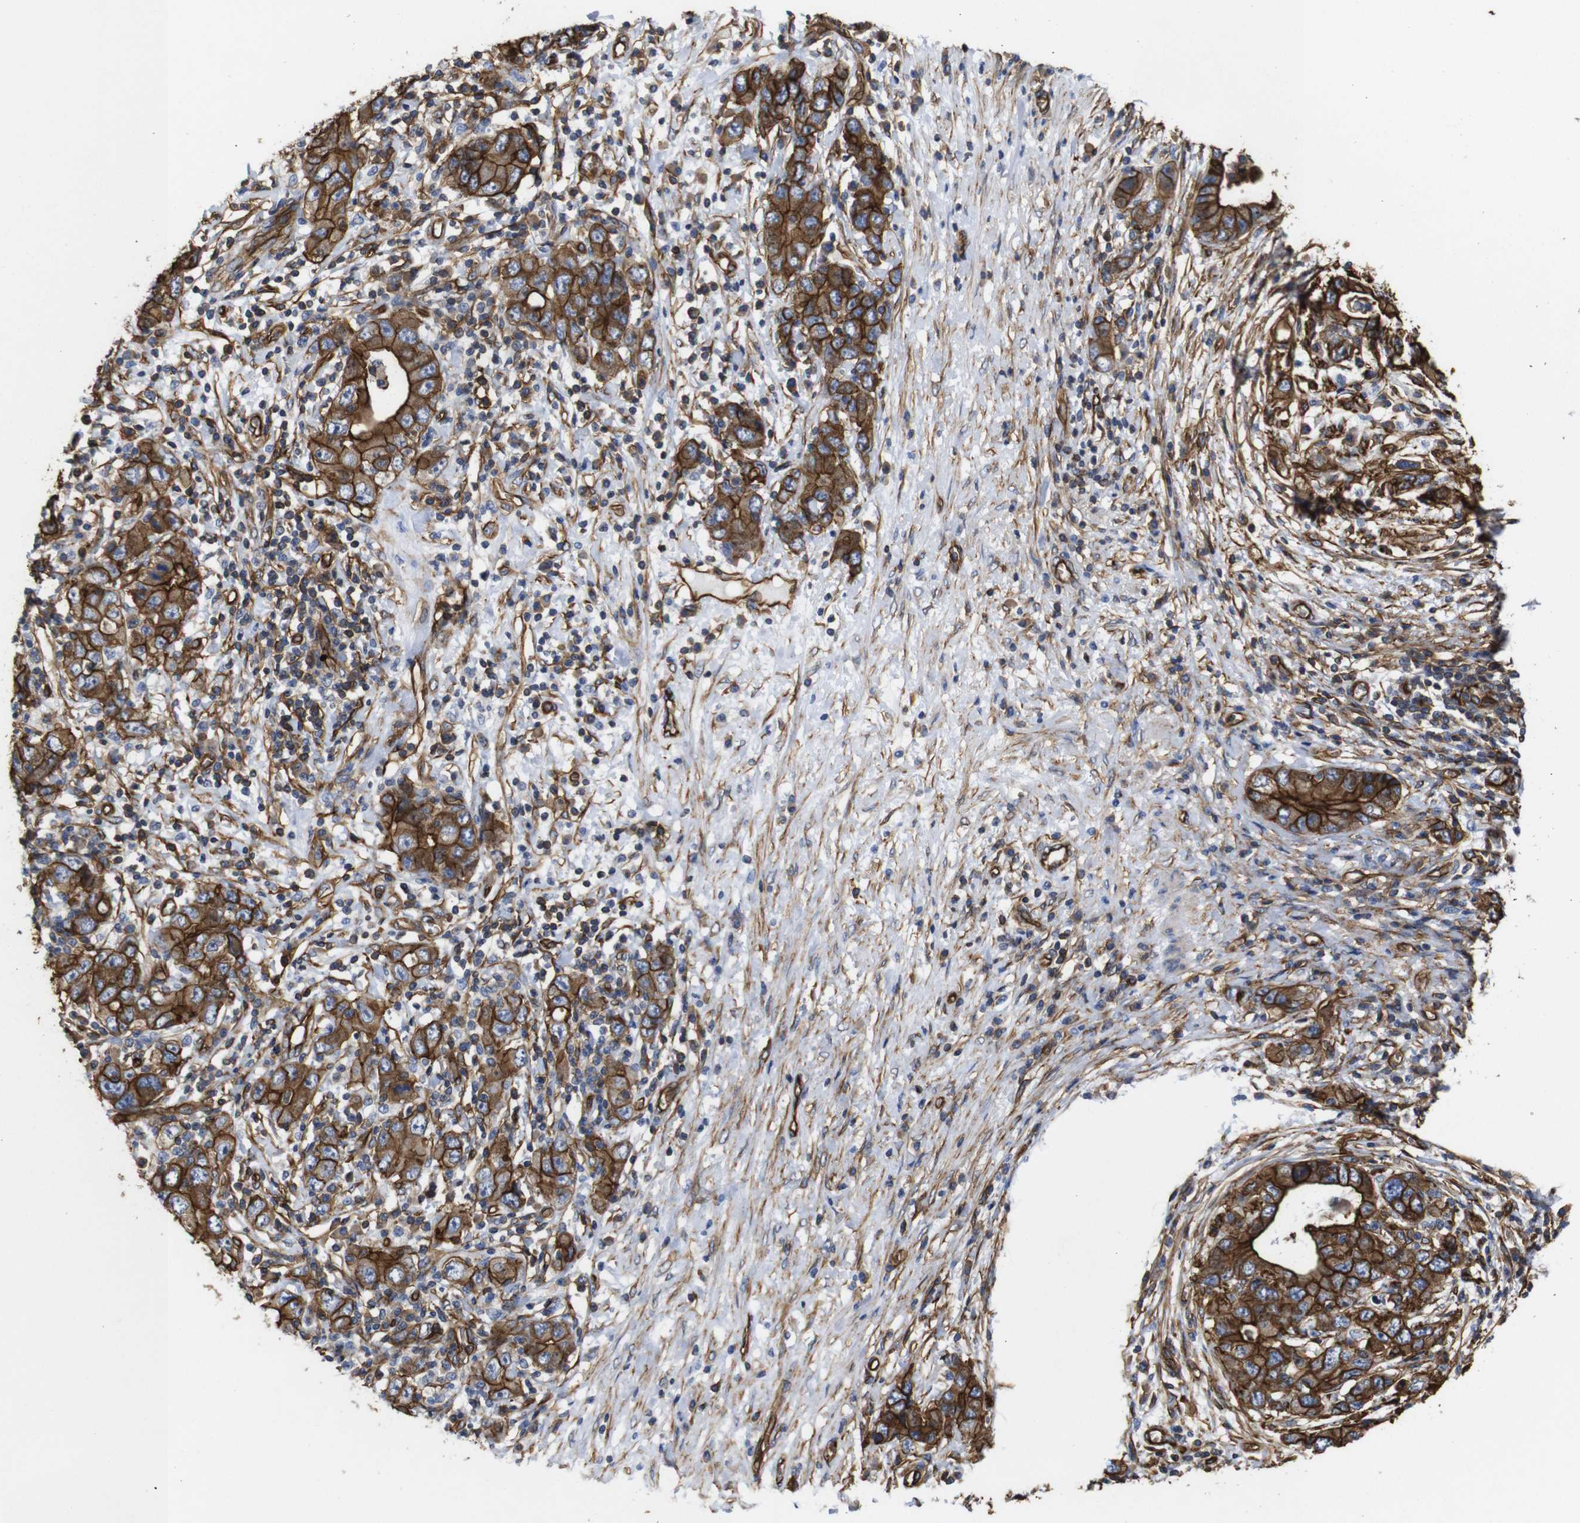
{"staining": {"intensity": "strong", "quantity": ">75%", "location": "cytoplasmic/membranous"}, "tissue": "stomach cancer", "cell_type": "Tumor cells", "image_type": "cancer", "snomed": [{"axis": "morphology", "description": "Adenocarcinoma, NOS"}, {"axis": "topography", "description": "Stomach, lower"}], "caption": "This photomicrograph reveals immunohistochemistry (IHC) staining of human stomach cancer, with high strong cytoplasmic/membranous positivity in about >75% of tumor cells.", "gene": "SPTBN1", "patient": {"sex": "female", "age": 93}}